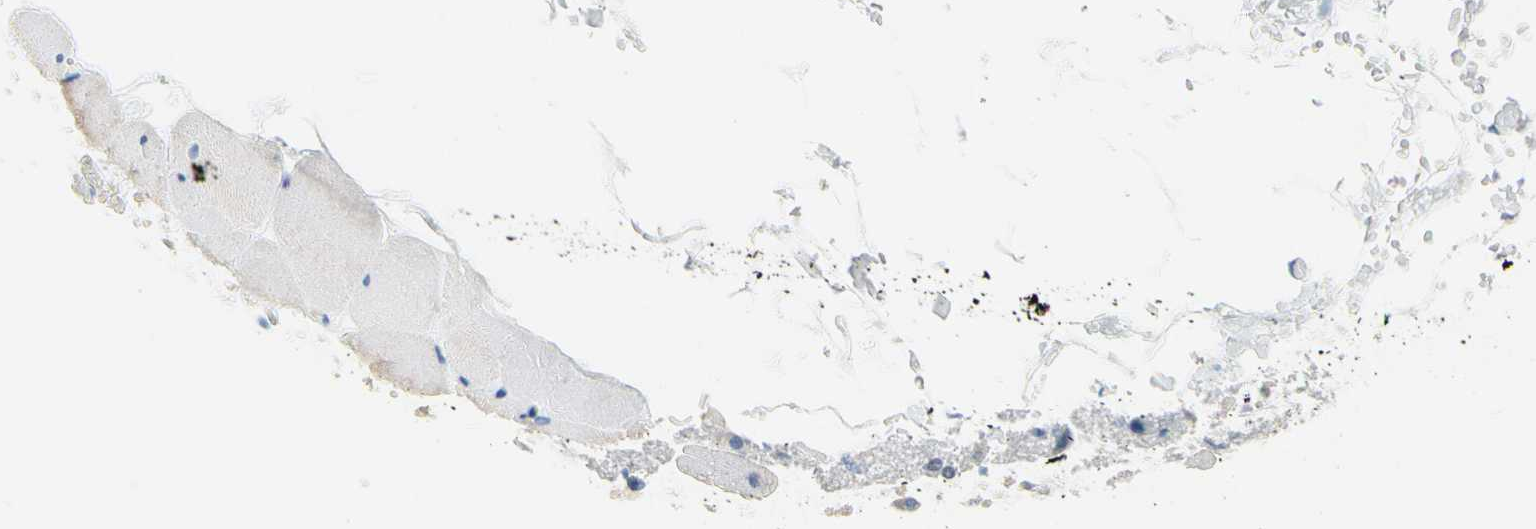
{"staining": {"intensity": "weak", "quantity": "25%-75%", "location": "cytoplasmic/membranous"}, "tissue": "skeletal muscle", "cell_type": "Myocytes", "image_type": "normal", "snomed": [{"axis": "morphology", "description": "Normal tissue, NOS"}, {"axis": "topography", "description": "Skeletal muscle"}, {"axis": "topography", "description": "Parathyroid gland"}], "caption": "Protein expression analysis of unremarkable skeletal muscle demonstrates weak cytoplasmic/membranous expression in approximately 25%-75% of myocytes.", "gene": "TACC3", "patient": {"sex": "female", "age": 37}}